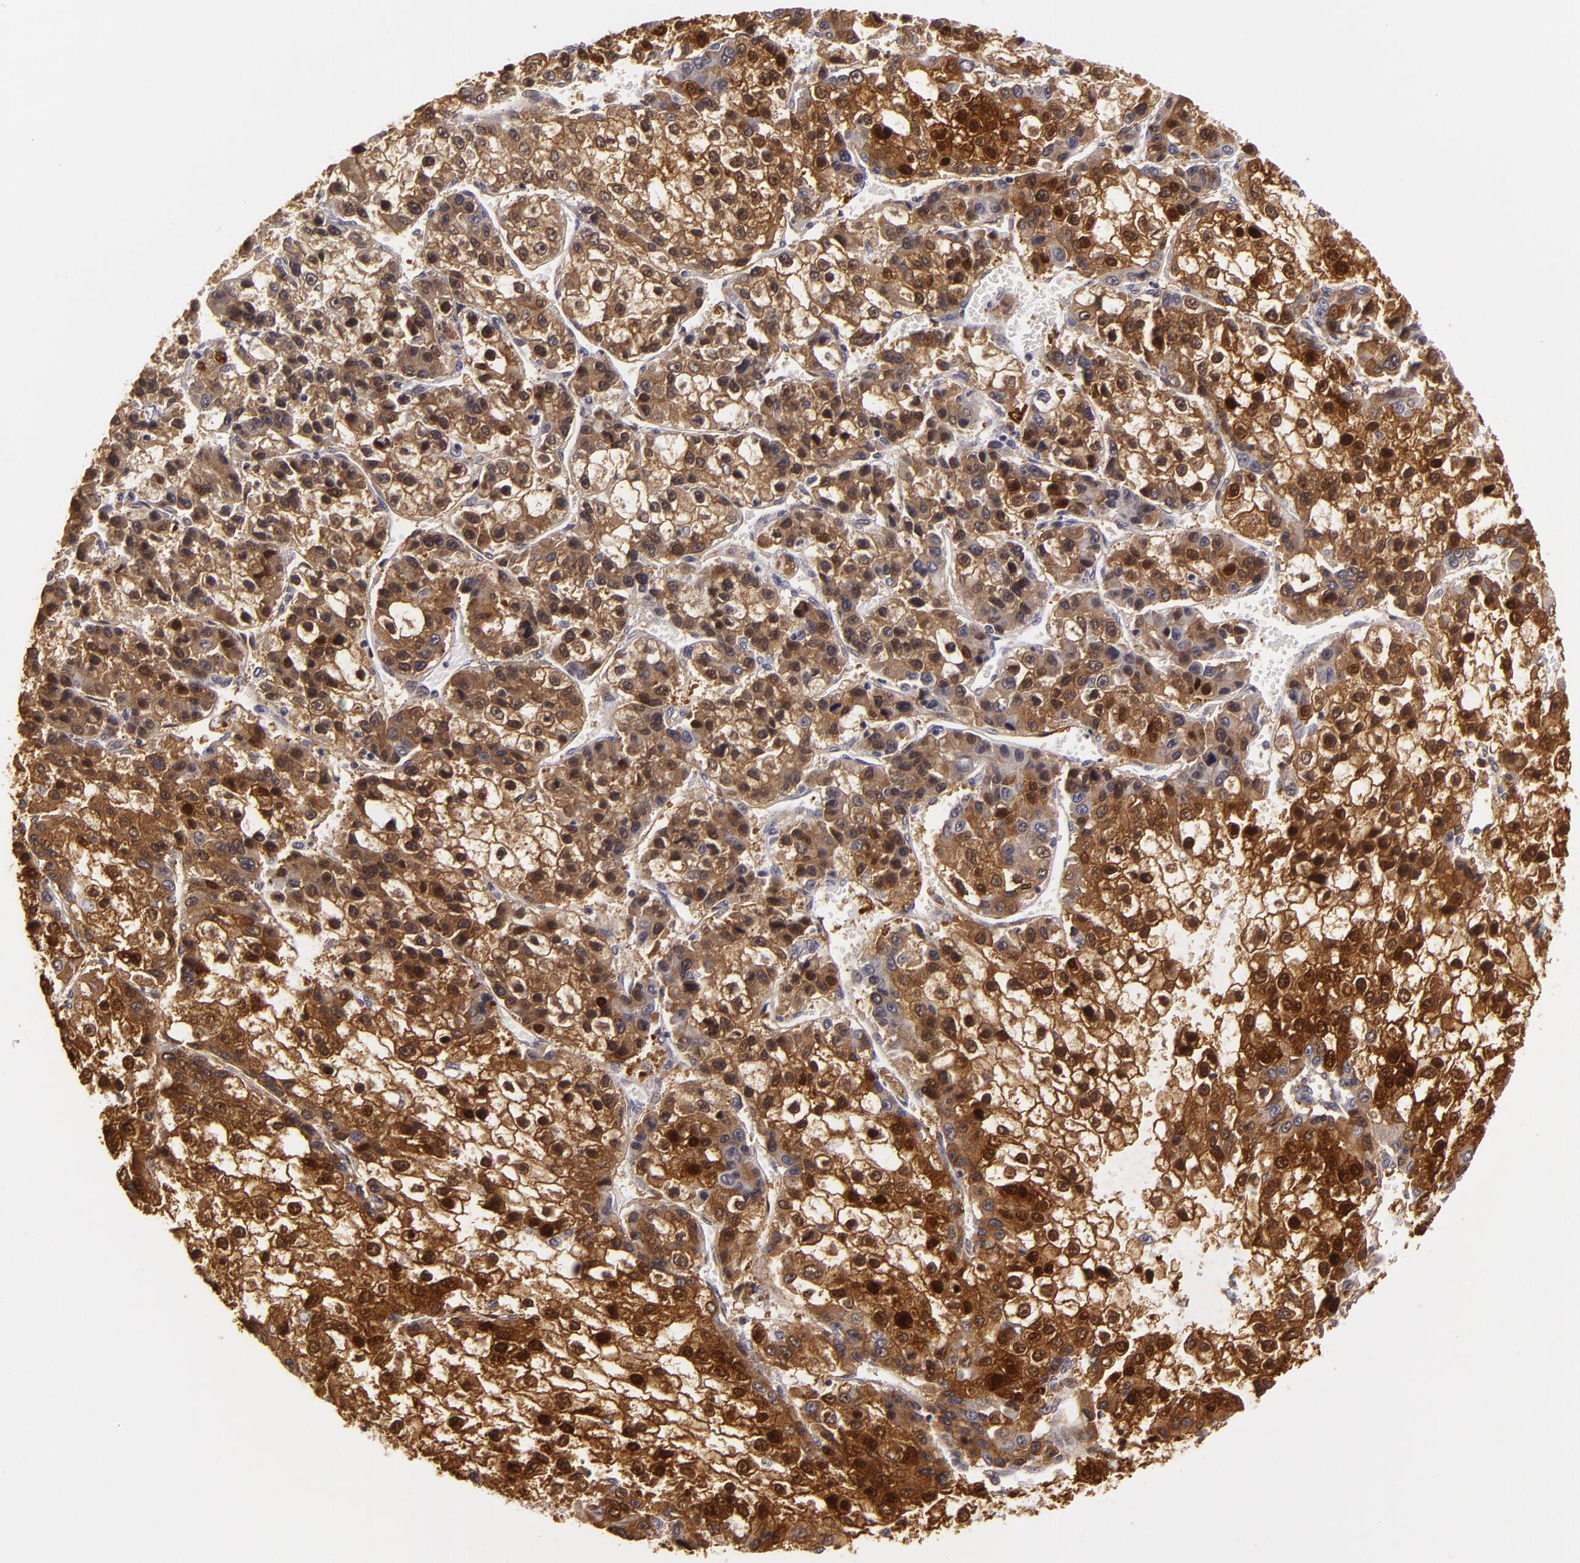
{"staining": {"intensity": "strong", "quantity": ">75%", "location": "cytoplasmic/membranous,nuclear"}, "tissue": "liver cancer", "cell_type": "Tumor cells", "image_type": "cancer", "snomed": [{"axis": "morphology", "description": "Carcinoma, Hepatocellular, NOS"}, {"axis": "topography", "description": "Liver"}], "caption": "Liver hepatocellular carcinoma tissue reveals strong cytoplasmic/membranous and nuclear staining in about >75% of tumor cells, visualized by immunohistochemistry. (brown staining indicates protein expression, while blue staining denotes nuclei).", "gene": "ZNF205", "patient": {"sex": "female", "age": 66}}